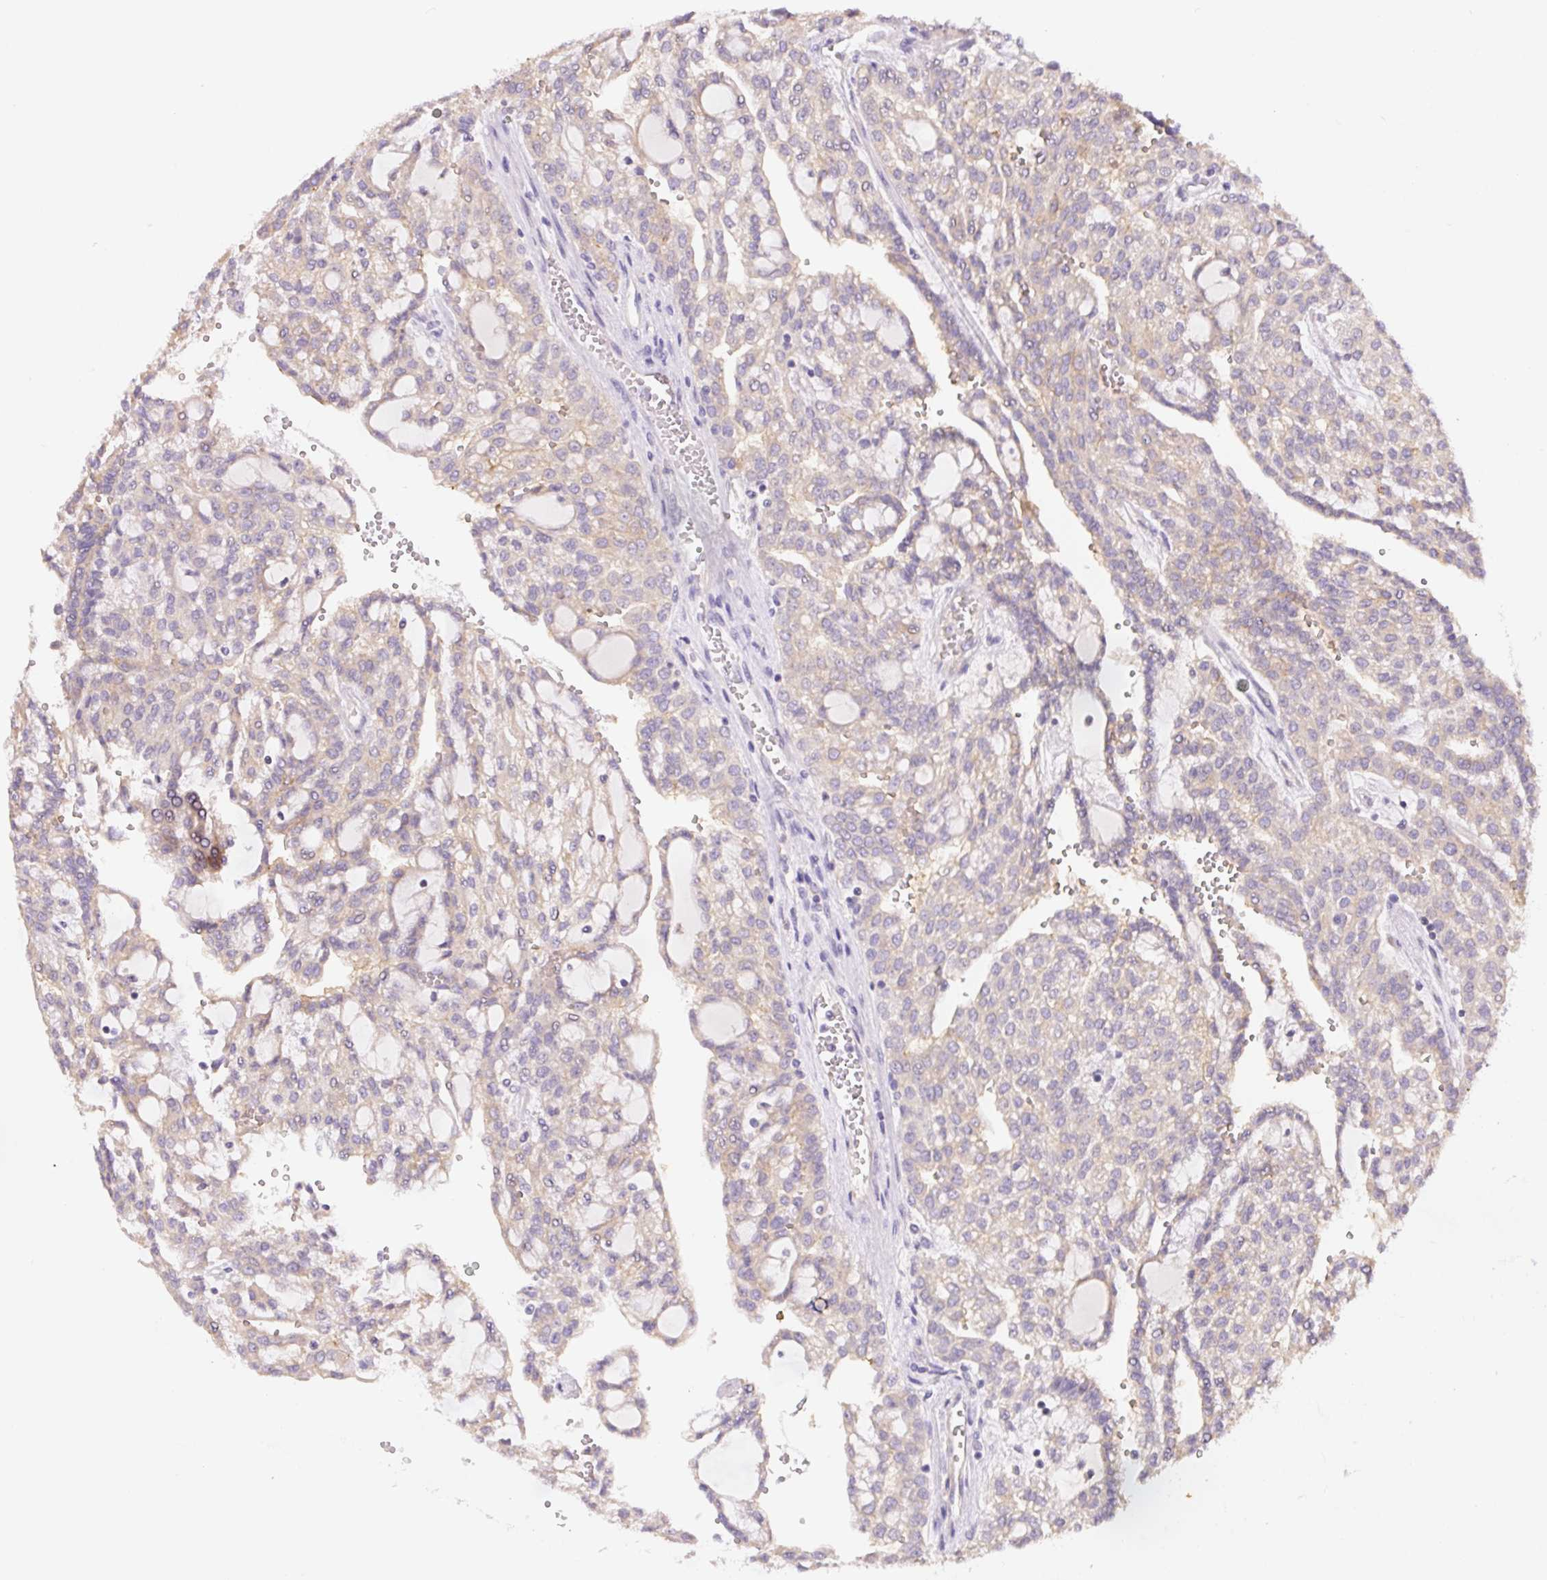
{"staining": {"intensity": "weak", "quantity": "<25%", "location": "cytoplasmic/membranous"}, "tissue": "renal cancer", "cell_type": "Tumor cells", "image_type": "cancer", "snomed": [{"axis": "morphology", "description": "Adenocarcinoma, NOS"}, {"axis": "topography", "description": "Kidney"}], "caption": "Adenocarcinoma (renal) was stained to show a protein in brown. There is no significant expression in tumor cells.", "gene": "COX8A", "patient": {"sex": "male", "age": 63}}